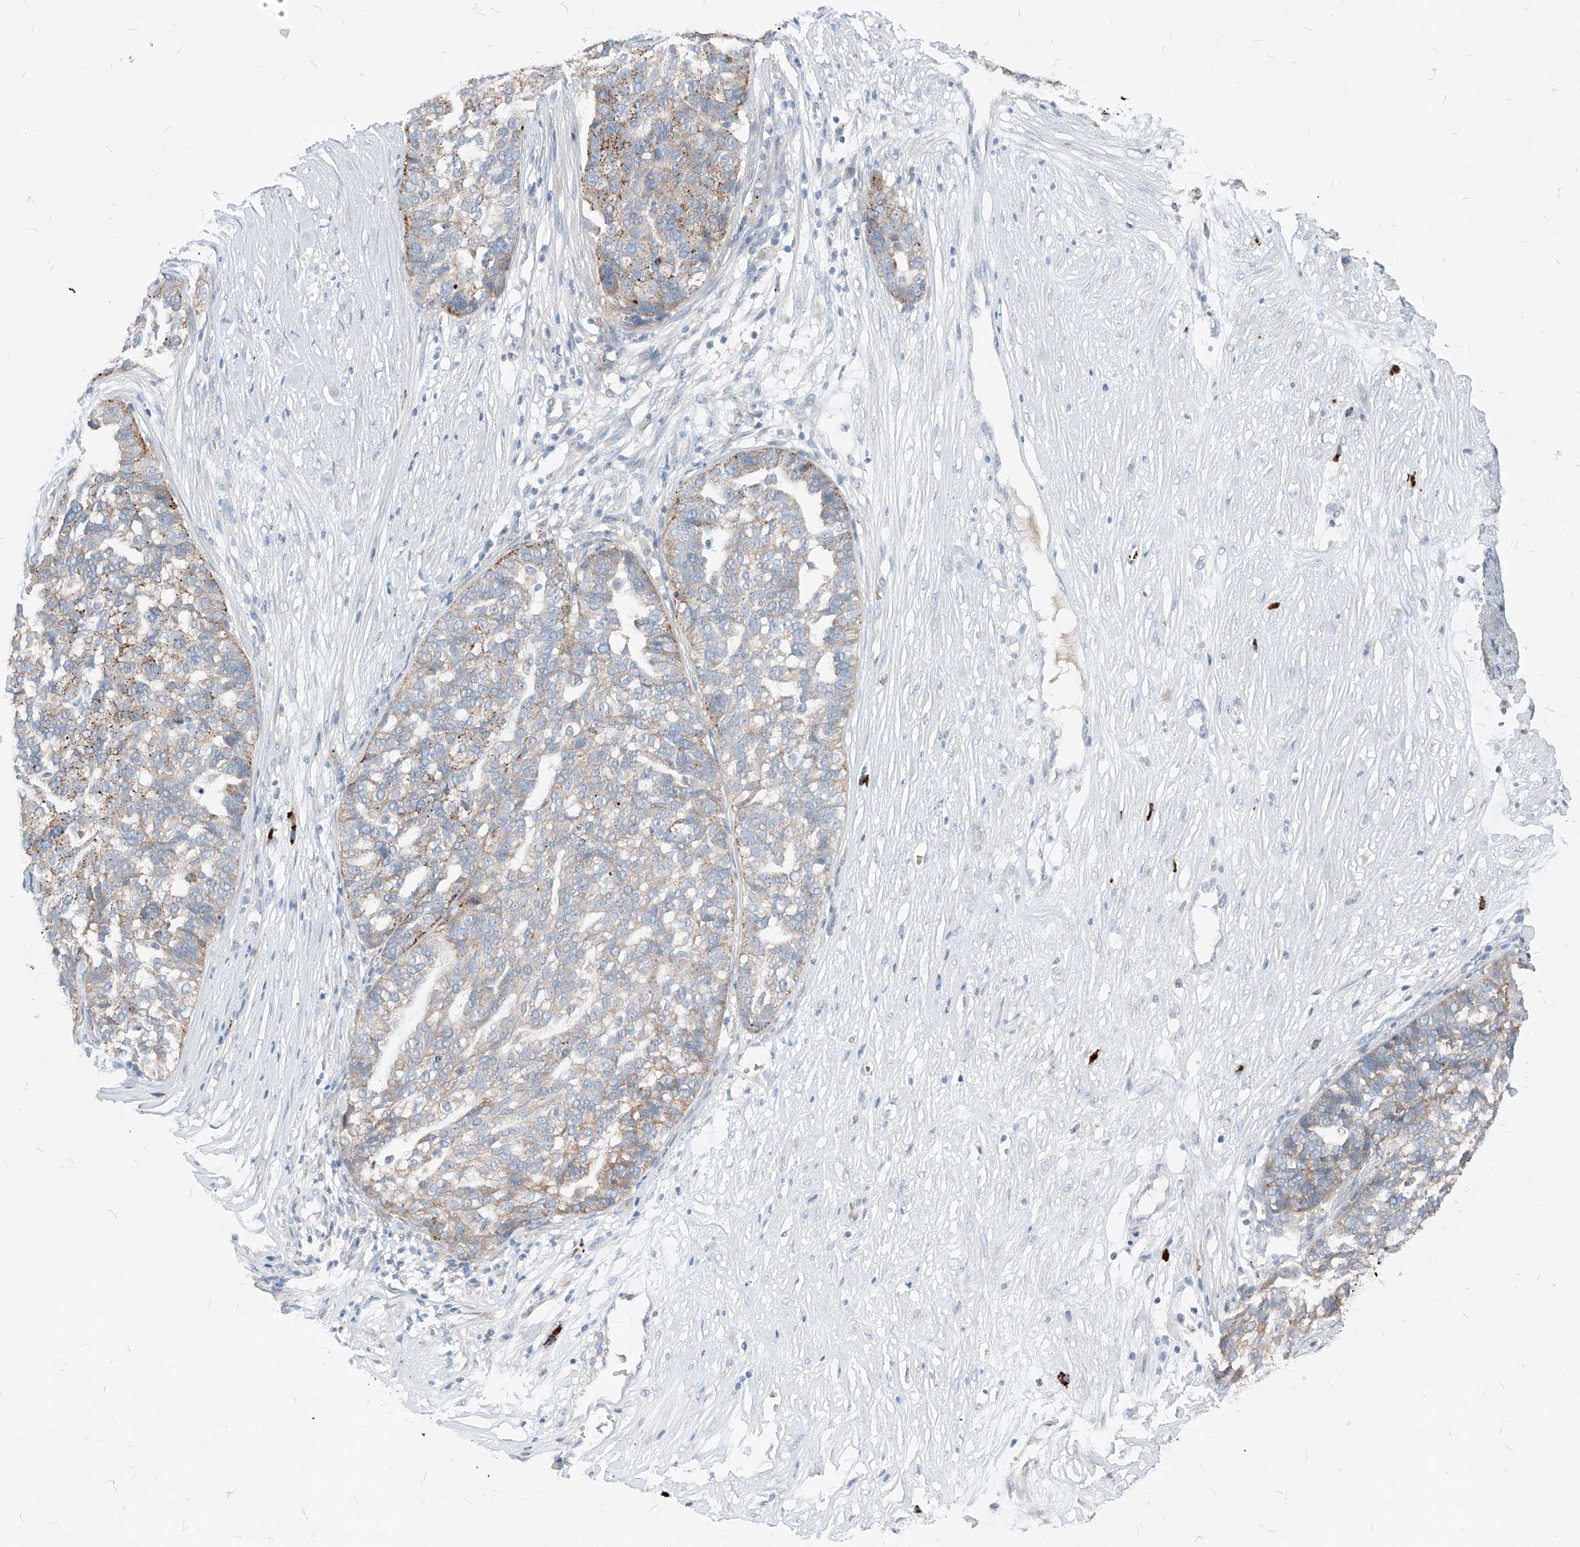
{"staining": {"intensity": "moderate", "quantity": "<25%", "location": "cytoplasmic/membranous"}, "tissue": "ovarian cancer", "cell_type": "Tumor cells", "image_type": "cancer", "snomed": [{"axis": "morphology", "description": "Cystadenocarcinoma, serous, NOS"}, {"axis": "topography", "description": "Ovary"}], "caption": "Brown immunohistochemical staining in ovarian cancer (serous cystadenocarcinoma) shows moderate cytoplasmic/membranous positivity in about <25% of tumor cells.", "gene": "CHMP2B", "patient": {"sex": "female", "age": 59}}